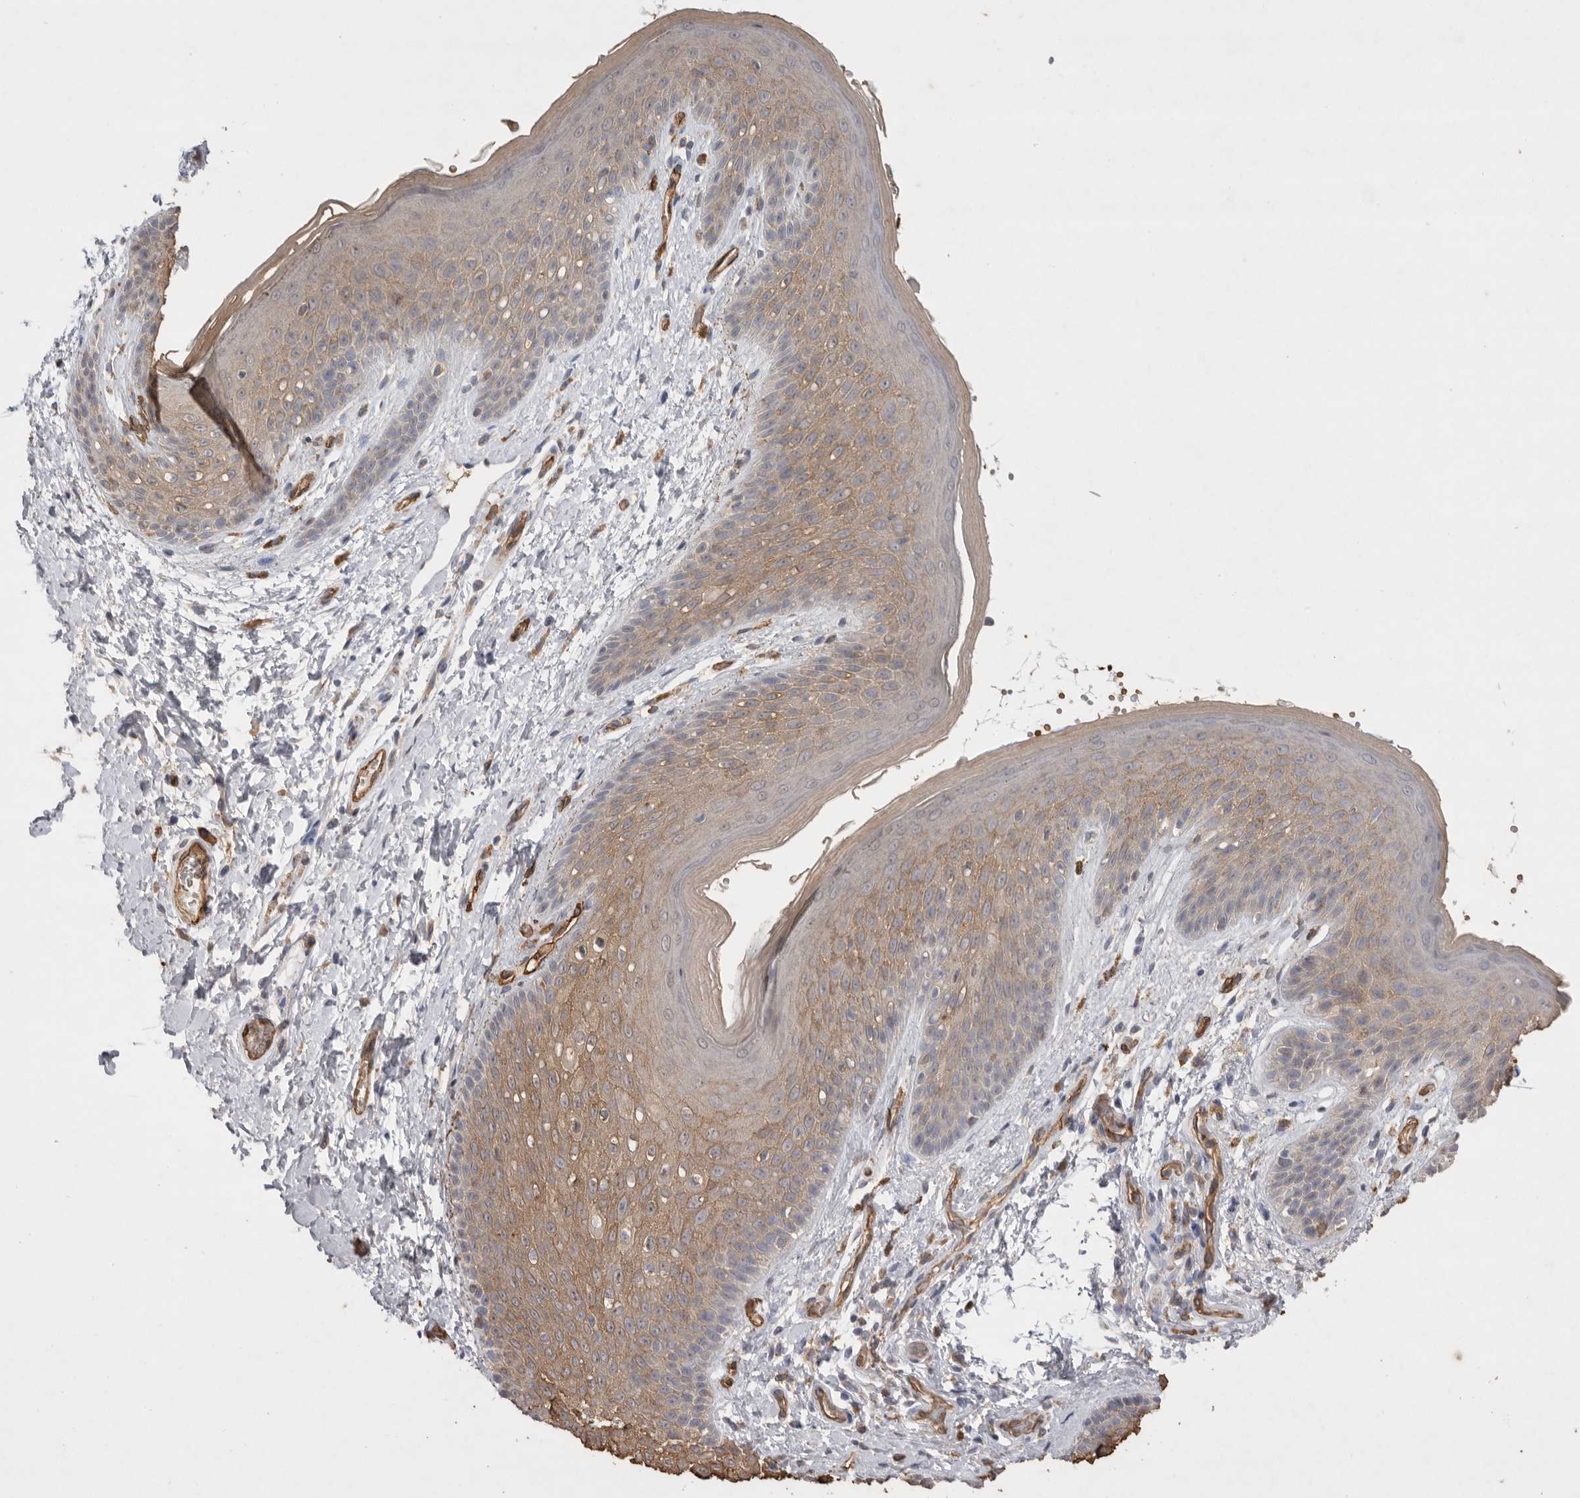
{"staining": {"intensity": "moderate", "quantity": "25%-75%", "location": "cytoplasmic/membranous"}, "tissue": "skin", "cell_type": "Epidermal cells", "image_type": "normal", "snomed": [{"axis": "morphology", "description": "Normal tissue, NOS"}, {"axis": "topography", "description": "Anal"}], "caption": "Brown immunohistochemical staining in benign human skin reveals moderate cytoplasmic/membranous staining in about 25%-75% of epidermal cells.", "gene": "IL27", "patient": {"sex": "male", "age": 74}}